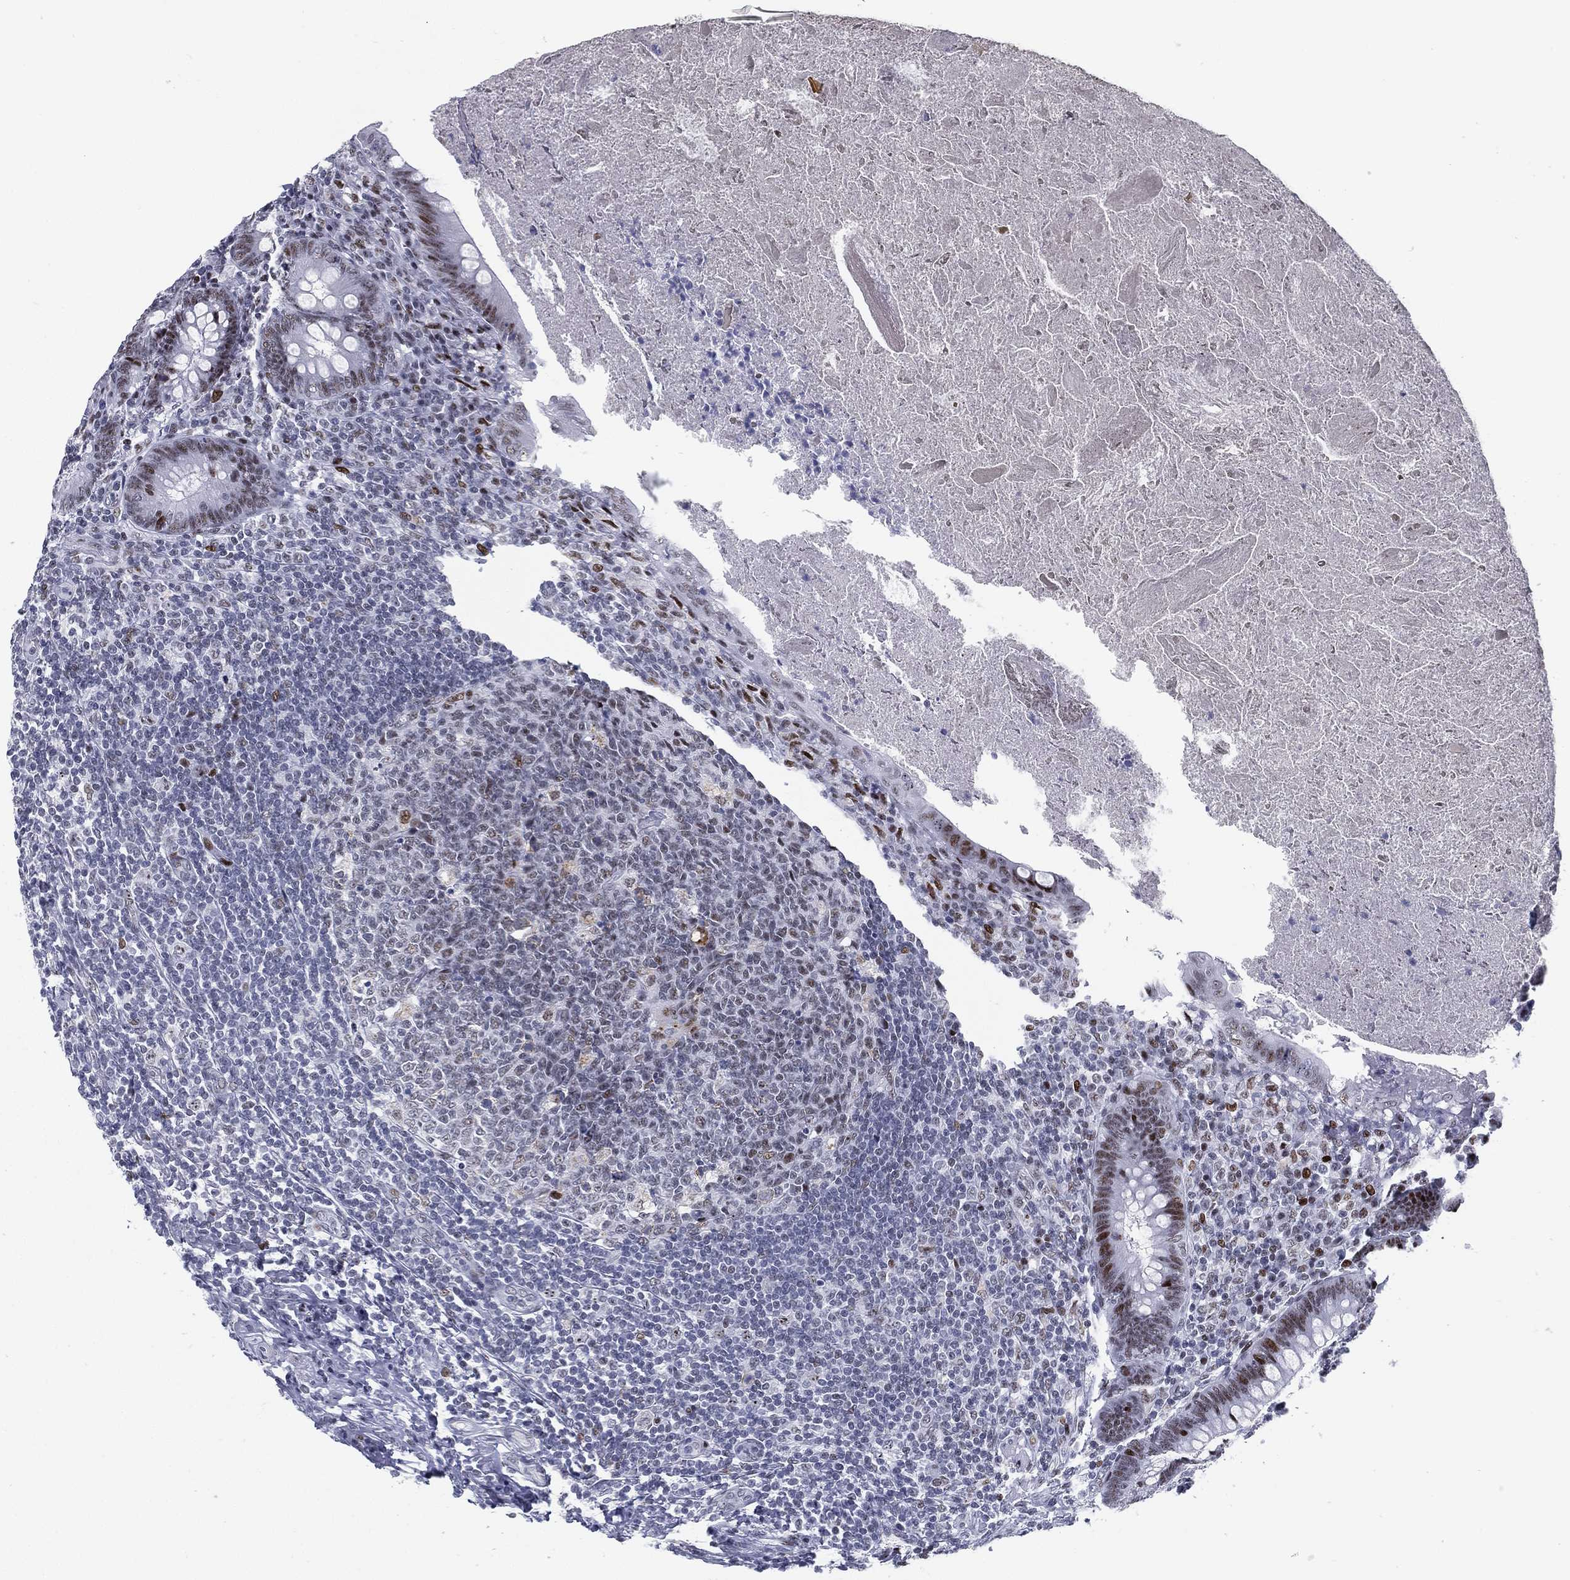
{"staining": {"intensity": "strong", "quantity": "25%-75%", "location": "nuclear"}, "tissue": "appendix", "cell_type": "Glandular cells", "image_type": "normal", "snomed": [{"axis": "morphology", "description": "Normal tissue, NOS"}, {"axis": "topography", "description": "Appendix"}], "caption": "A high amount of strong nuclear expression is seen in about 25%-75% of glandular cells in unremarkable appendix. The staining was performed using DAB to visualize the protein expression in brown, while the nuclei were stained in blue with hematoxylin (Magnification: 20x).", "gene": "CYB561D2", "patient": {"sex": "male", "age": 47}}